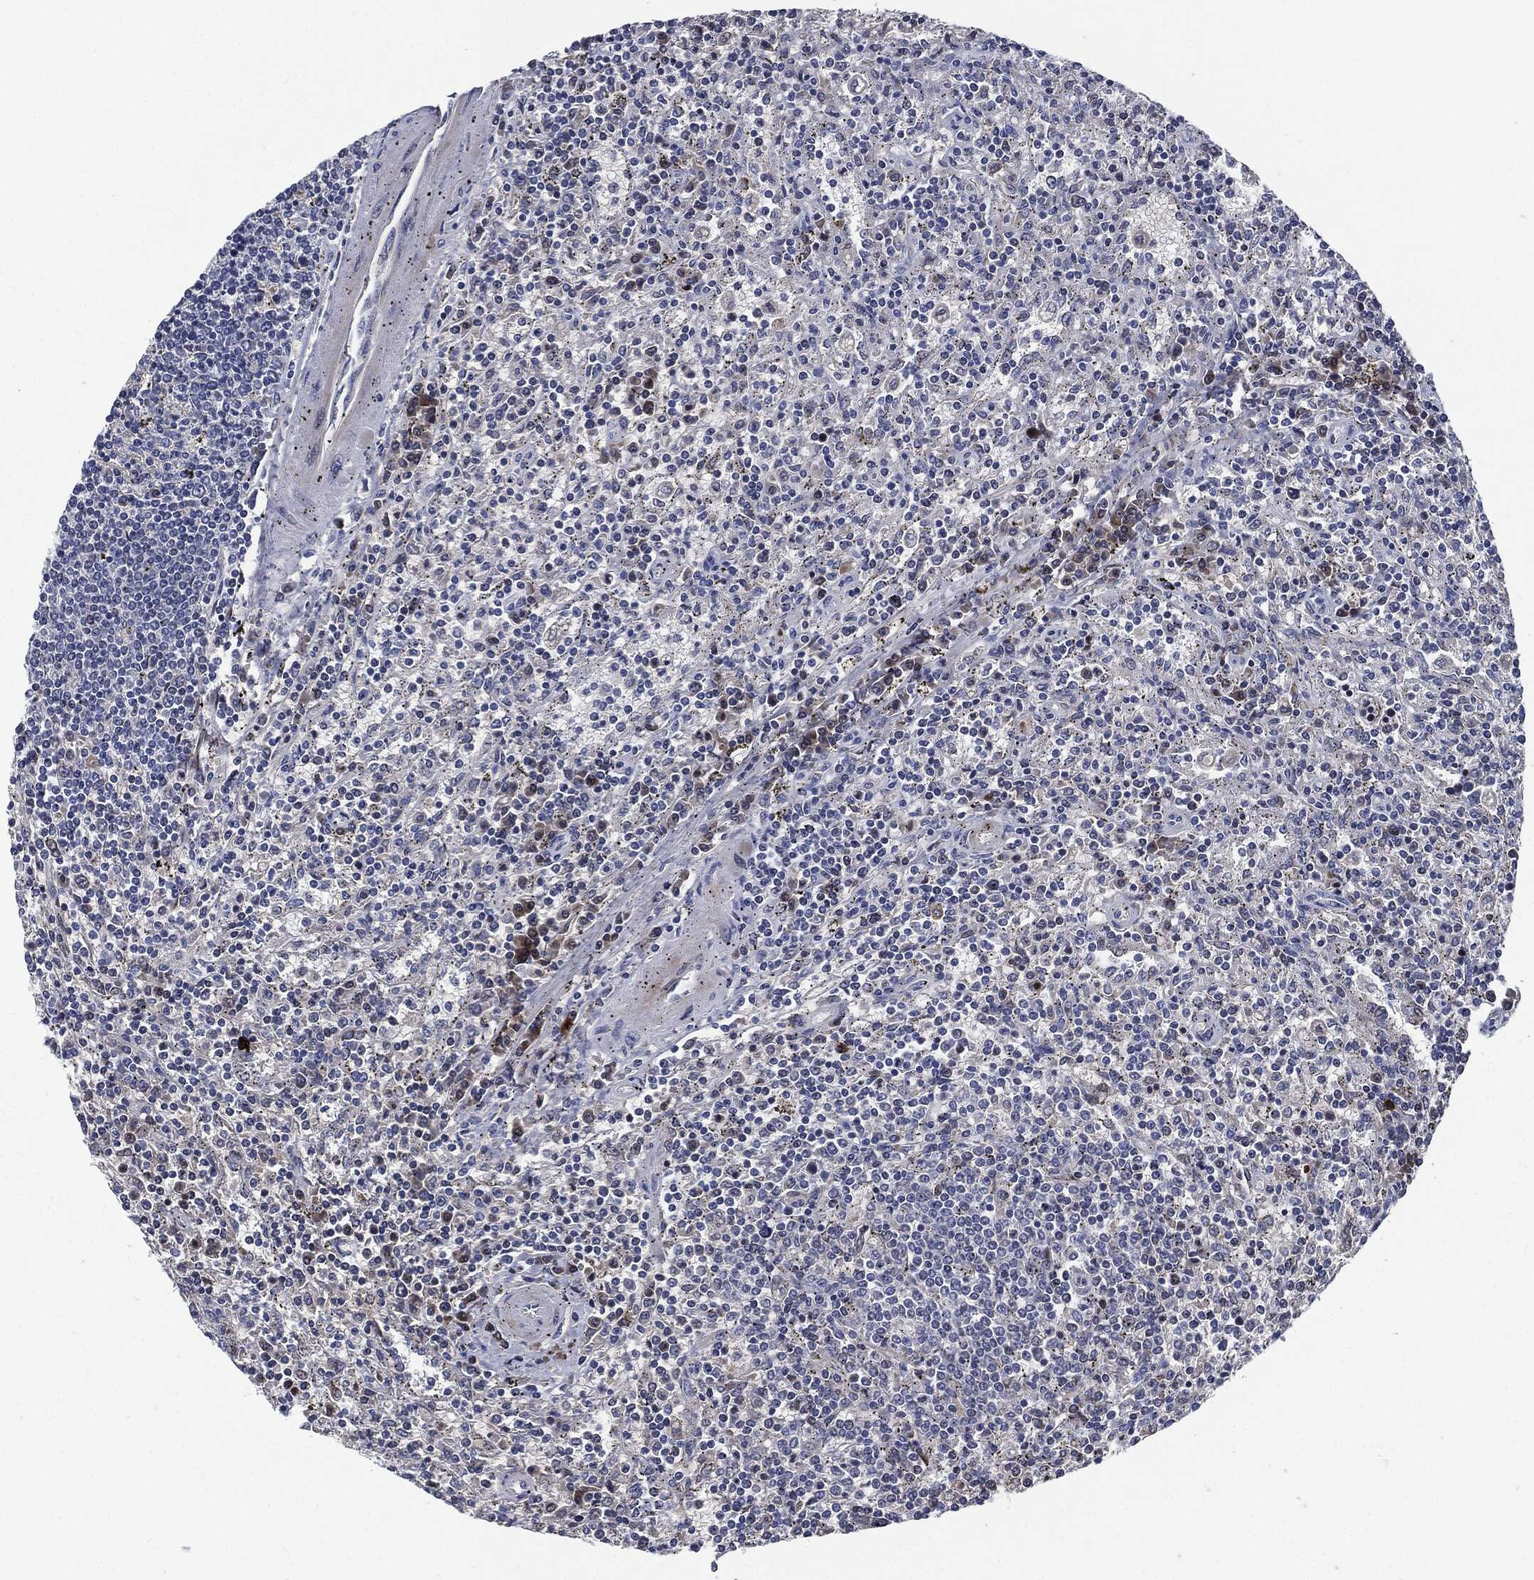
{"staining": {"intensity": "negative", "quantity": "none", "location": "none"}, "tissue": "lymphoma", "cell_type": "Tumor cells", "image_type": "cancer", "snomed": [{"axis": "morphology", "description": "Malignant lymphoma, non-Hodgkin's type, Low grade"}, {"axis": "topography", "description": "Spleen"}], "caption": "This is a micrograph of immunohistochemistry (IHC) staining of low-grade malignant lymphoma, non-Hodgkin's type, which shows no expression in tumor cells.", "gene": "SIGLEC9", "patient": {"sex": "male", "age": 62}}